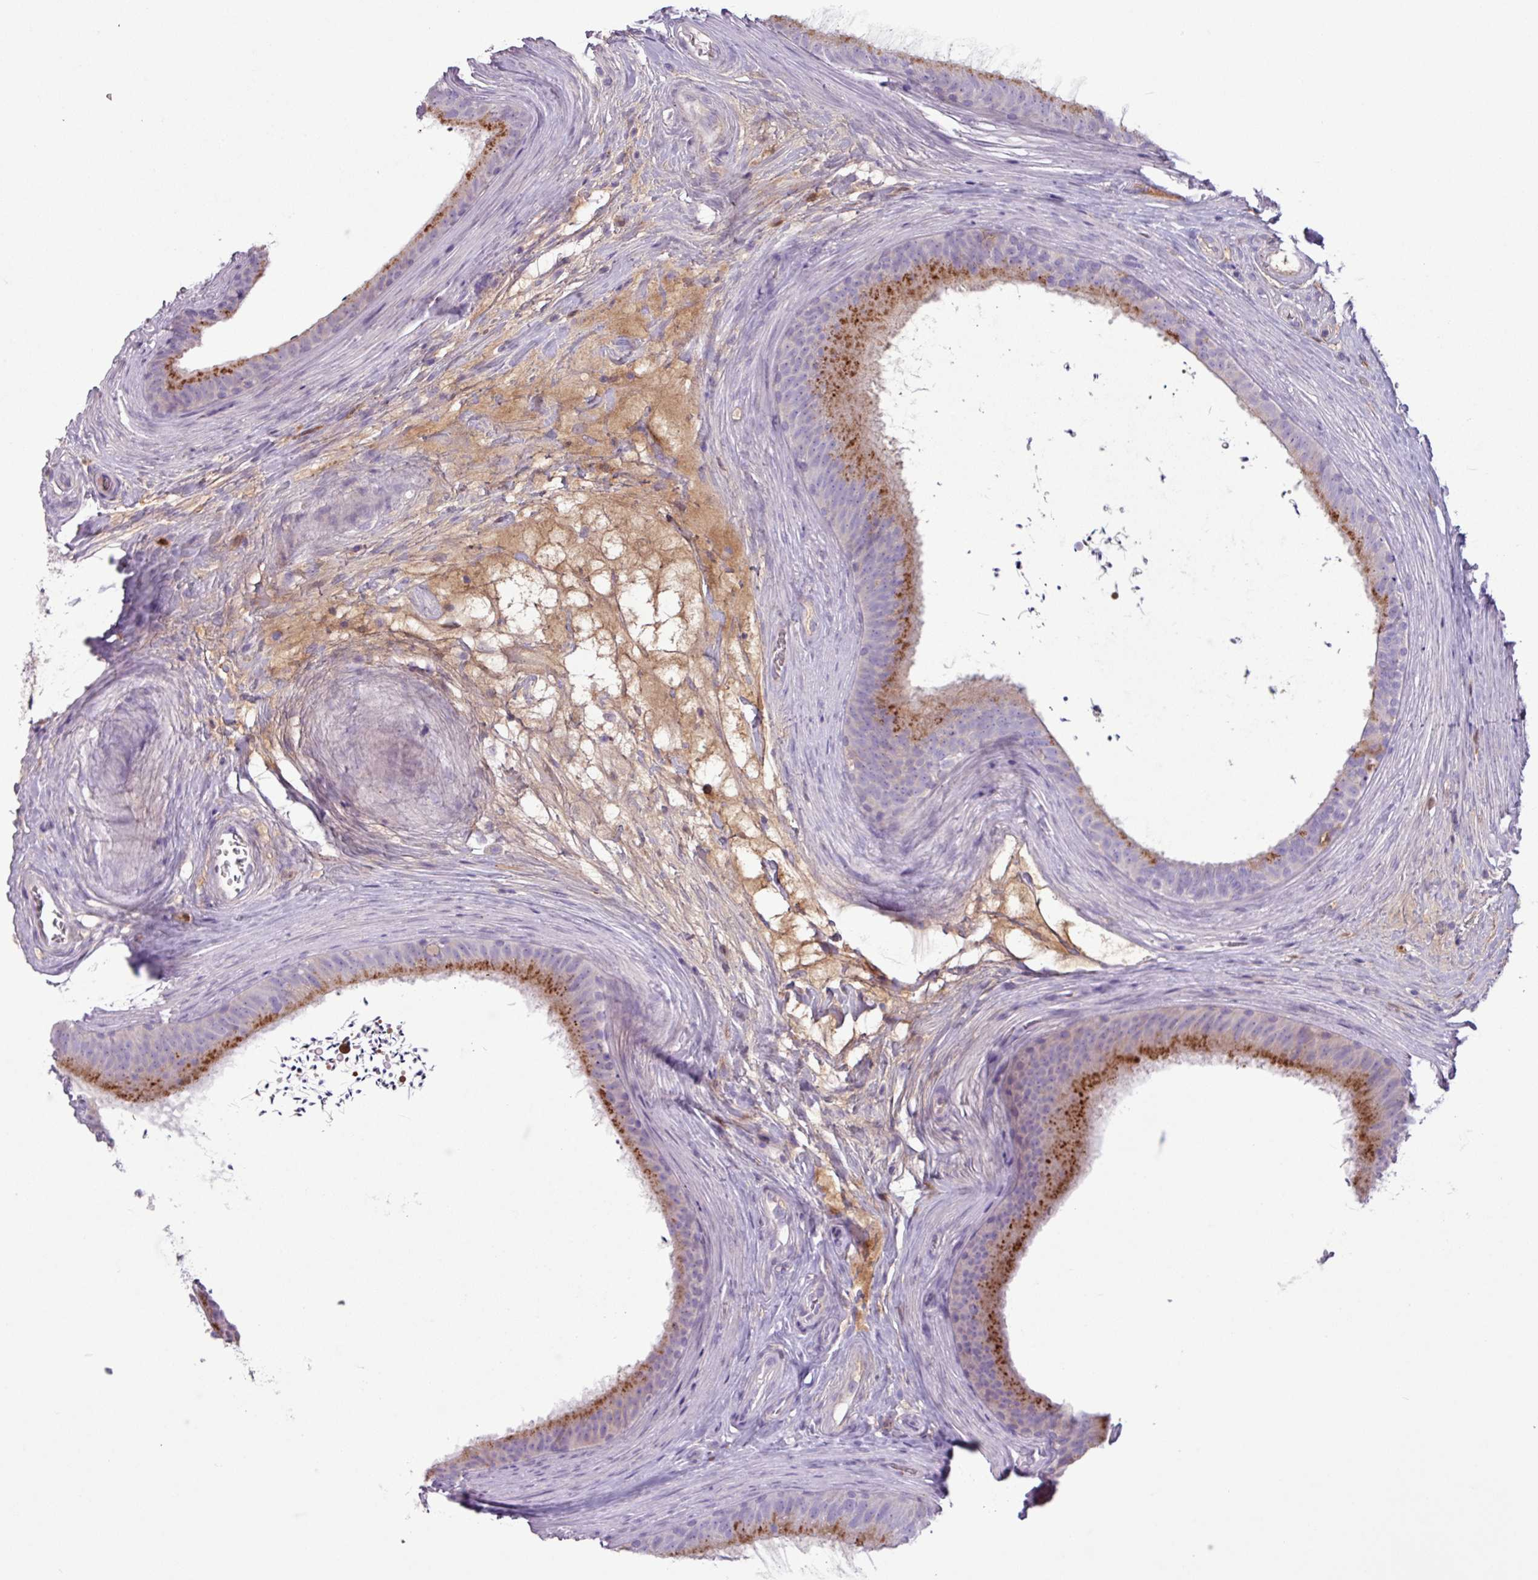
{"staining": {"intensity": "strong", "quantity": "25%-75%", "location": "cytoplasmic/membranous"}, "tissue": "epididymis", "cell_type": "Glandular cells", "image_type": "normal", "snomed": [{"axis": "morphology", "description": "Normal tissue, NOS"}, {"axis": "topography", "description": "Testis"}, {"axis": "topography", "description": "Epididymis"}], "caption": "Immunohistochemistry (DAB (3,3'-diaminobenzidine)) staining of benign human epididymis demonstrates strong cytoplasmic/membranous protein positivity in about 25%-75% of glandular cells. (Brightfield microscopy of DAB IHC at high magnification).", "gene": "C4A", "patient": {"sex": "male", "age": 41}}